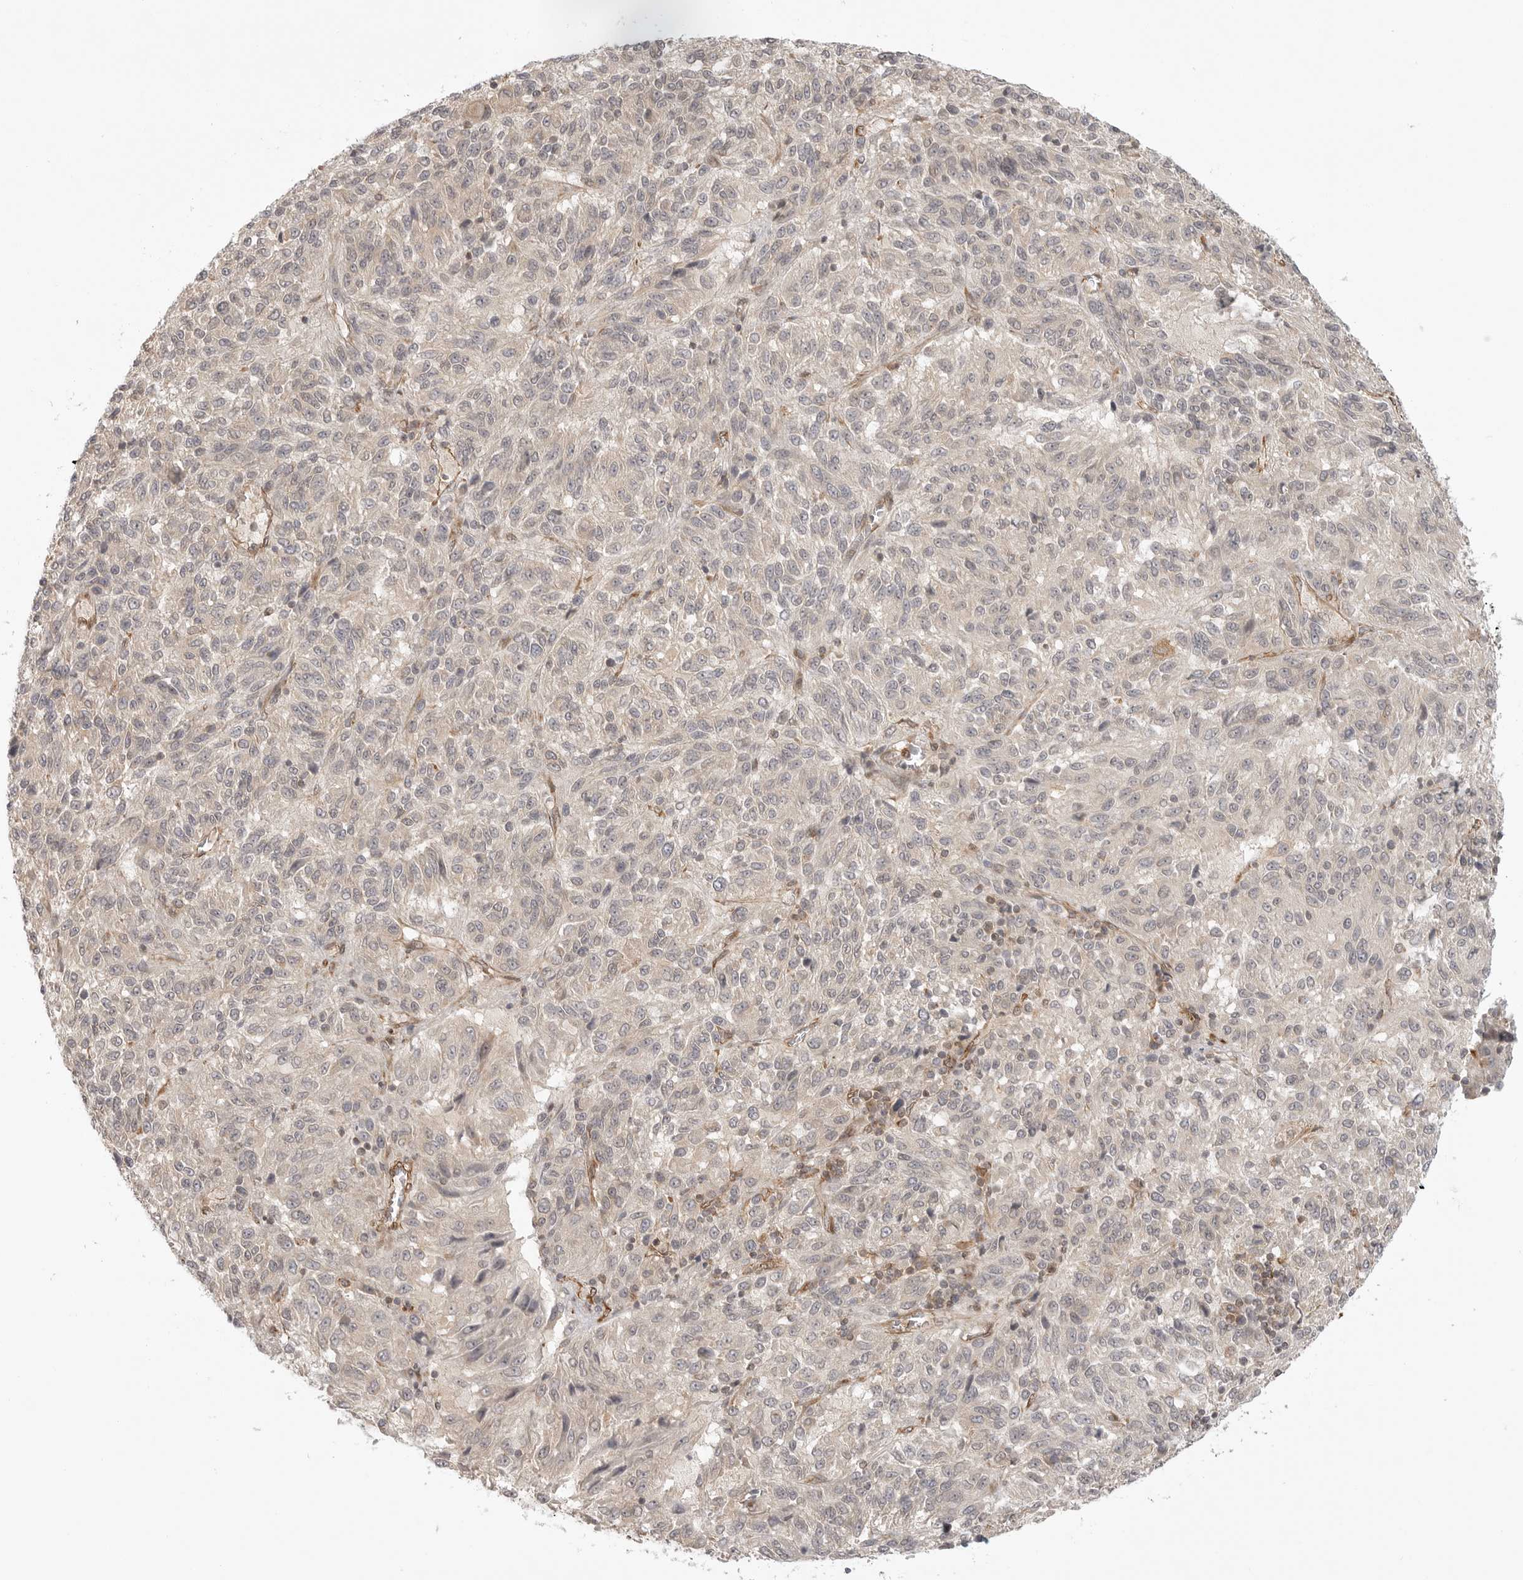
{"staining": {"intensity": "negative", "quantity": "none", "location": "none"}, "tissue": "melanoma", "cell_type": "Tumor cells", "image_type": "cancer", "snomed": [{"axis": "morphology", "description": "Malignant melanoma, Metastatic site"}, {"axis": "topography", "description": "Lung"}], "caption": "Histopathology image shows no significant protein expression in tumor cells of malignant melanoma (metastatic site).", "gene": "ATOH7", "patient": {"sex": "male", "age": 64}}